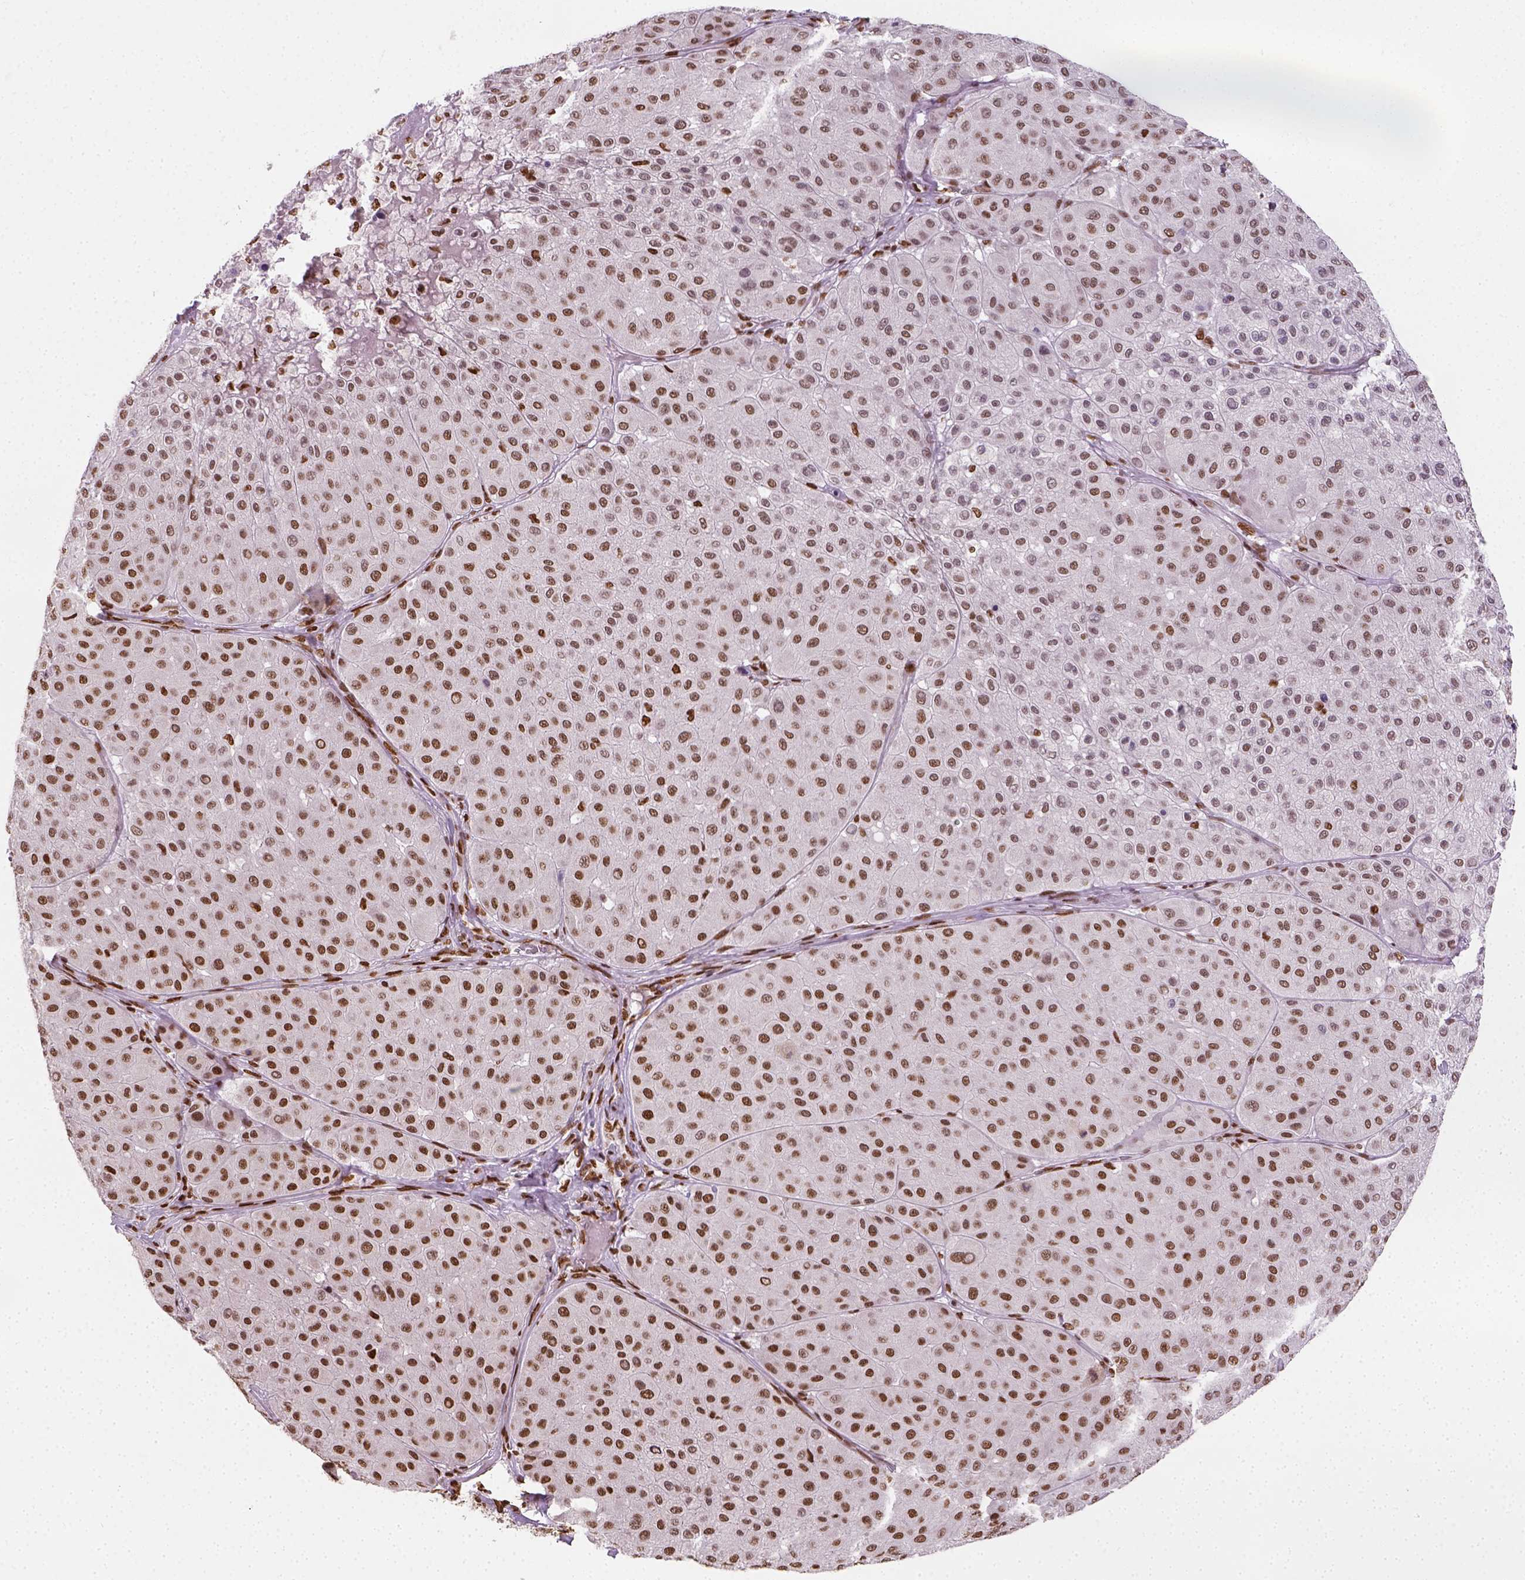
{"staining": {"intensity": "moderate", "quantity": ">75%", "location": "nuclear"}, "tissue": "melanoma", "cell_type": "Tumor cells", "image_type": "cancer", "snomed": [{"axis": "morphology", "description": "Malignant melanoma, Metastatic site"}, {"axis": "topography", "description": "Smooth muscle"}], "caption": "Protein expression analysis of human melanoma reveals moderate nuclear expression in approximately >75% of tumor cells. The protein is shown in brown color, while the nuclei are stained blue.", "gene": "FANCE", "patient": {"sex": "male", "age": 41}}